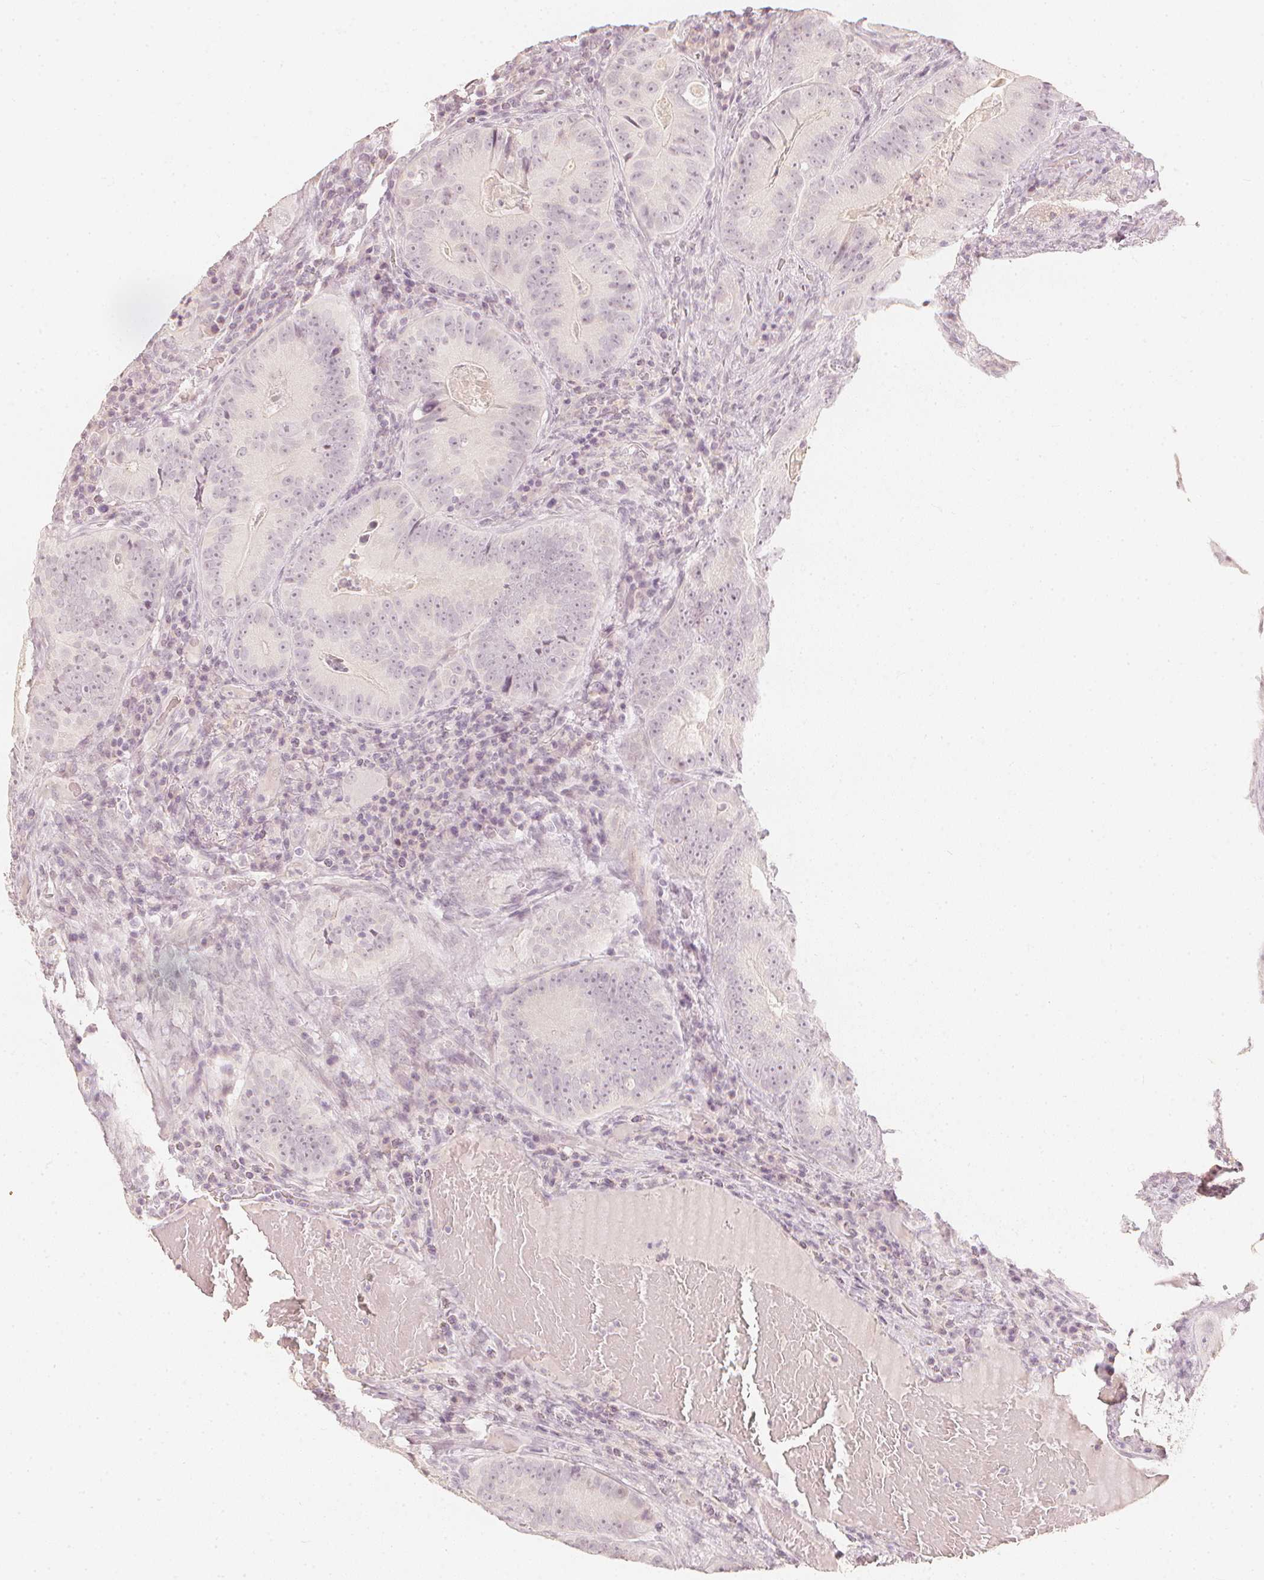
{"staining": {"intensity": "weak", "quantity": "<25%", "location": "cytoplasmic/membranous"}, "tissue": "colorectal cancer", "cell_type": "Tumor cells", "image_type": "cancer", "snomed": [{"axis": "morphology", "description": "Adenocarcinoma, NOS"}, {"axis": "topography", "description": "Colon"}], "caption": "IHC of human colorectal cancer shows no expression in tumor cells.", "gene": "CALB1", "patient": {"sex": "female", "age": 86}}